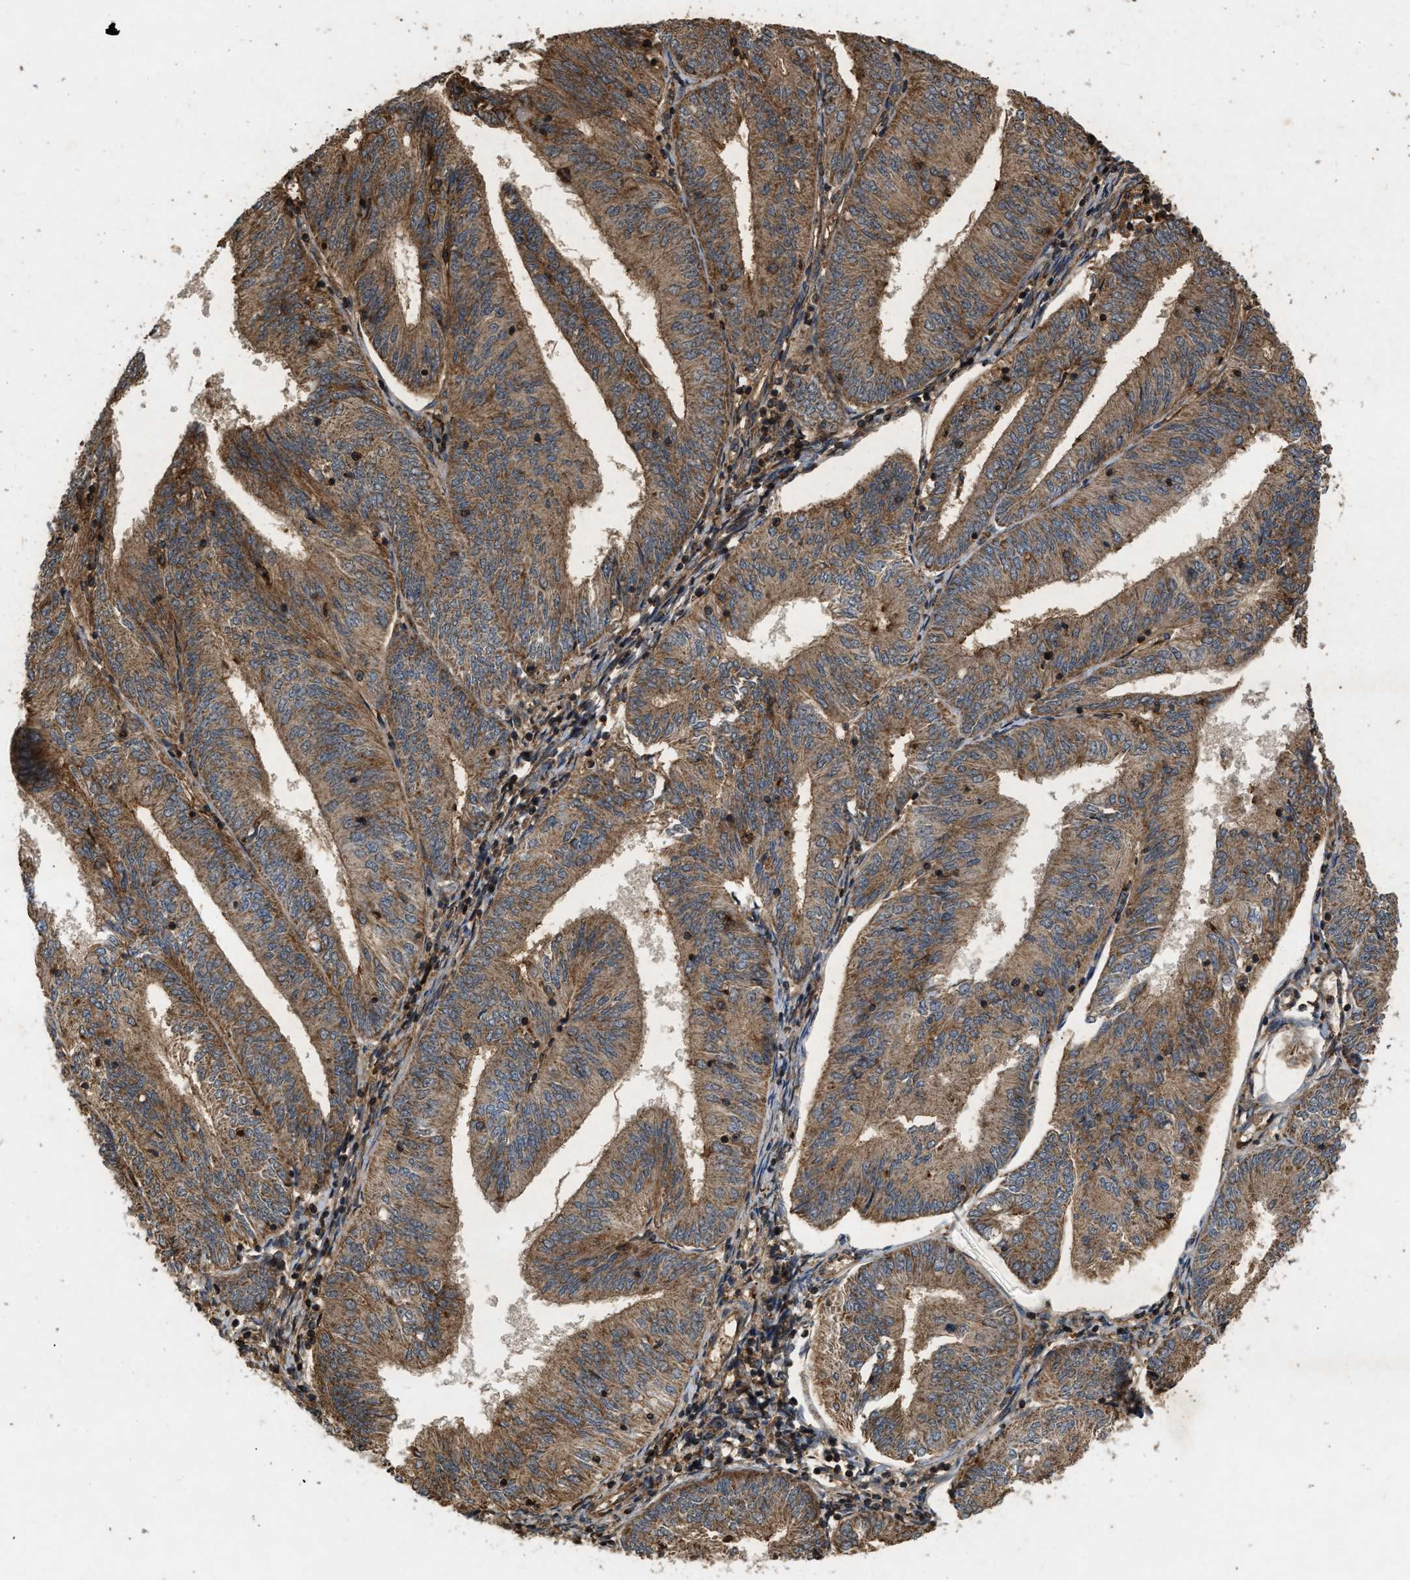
{"staining": {"intensity": "moderate", "quantity": ">75%", "location": "cytoplasmic/membranous"}, "tissue": "endometrial cancer", "cell_type": "Tumor cells", "image_type": "cancer", "snomed": [{"axis": "morphology", "description": "Adenocarcinoma, NOS"}, {"axis": "topography", "description": "Endometrium"}], "caption": "Endometrial cancer (adenocarcinoma) stained with a brown dye exhibits moderate cytoplasmic/membranous positive expression in approximately >75% of tumor cells.", "gene": "GNB4", "patient": {"sex": "female", "age": 58}}